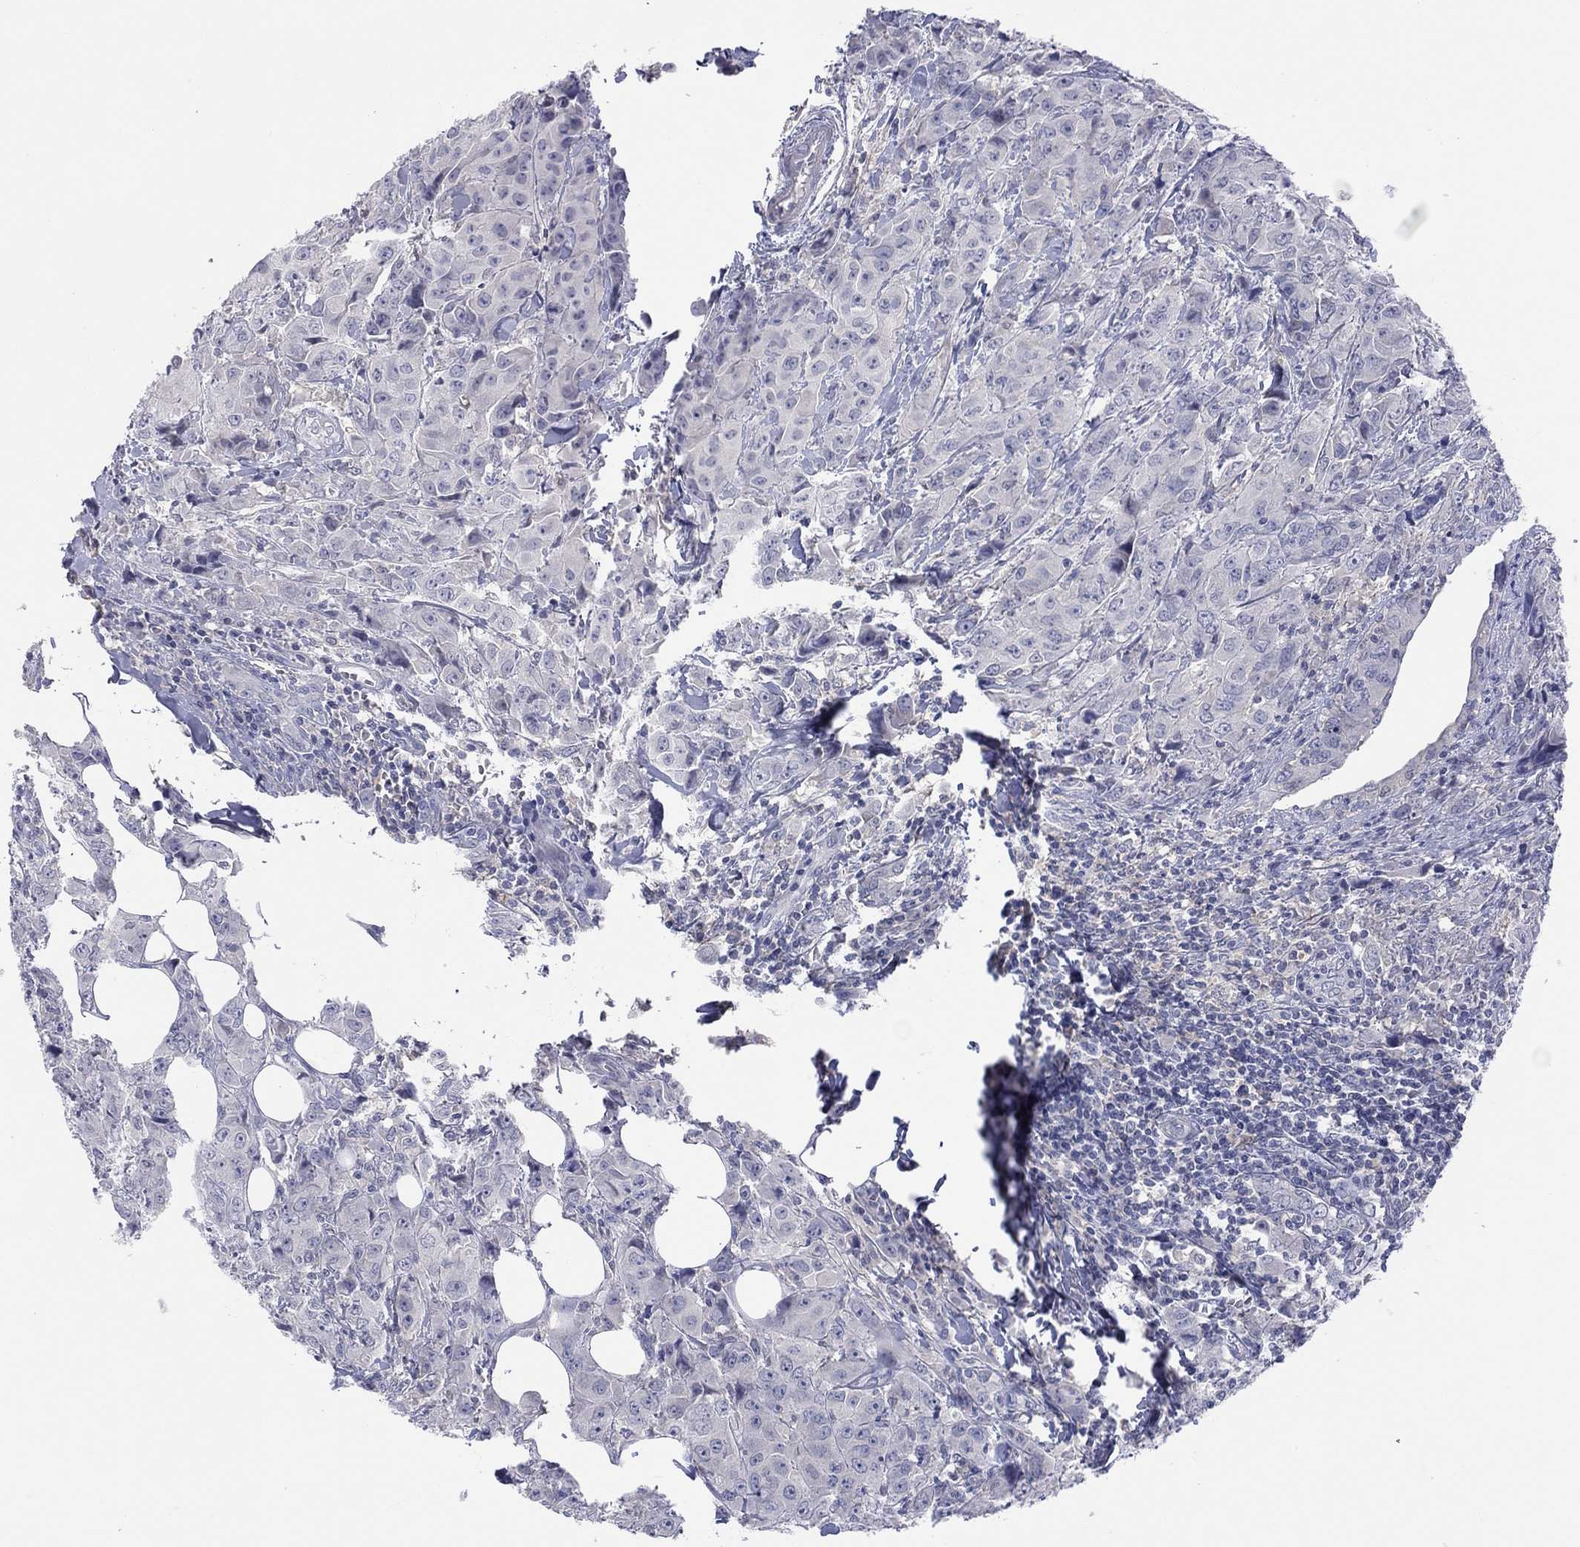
{"staining": {"intensity": "negative", "quantity": "none", "location": "none"}, "tissue": "breast cancer", "cell_type": "Tumor cells", "image_type": "cancer", "snomed": [{"axis": "morphology", "description": "Duct carcinoma"}, {"axis": "topography", "description": "Breast"}], "caption": "DAB (3,3'-diaminobenzidine) immunohistochemical staining of breast invasive ductal carcinoma reveals no significant expression in tumor cells.", "gene": "CYP2B6", "patient": {"sex": "female", "age": 43}}